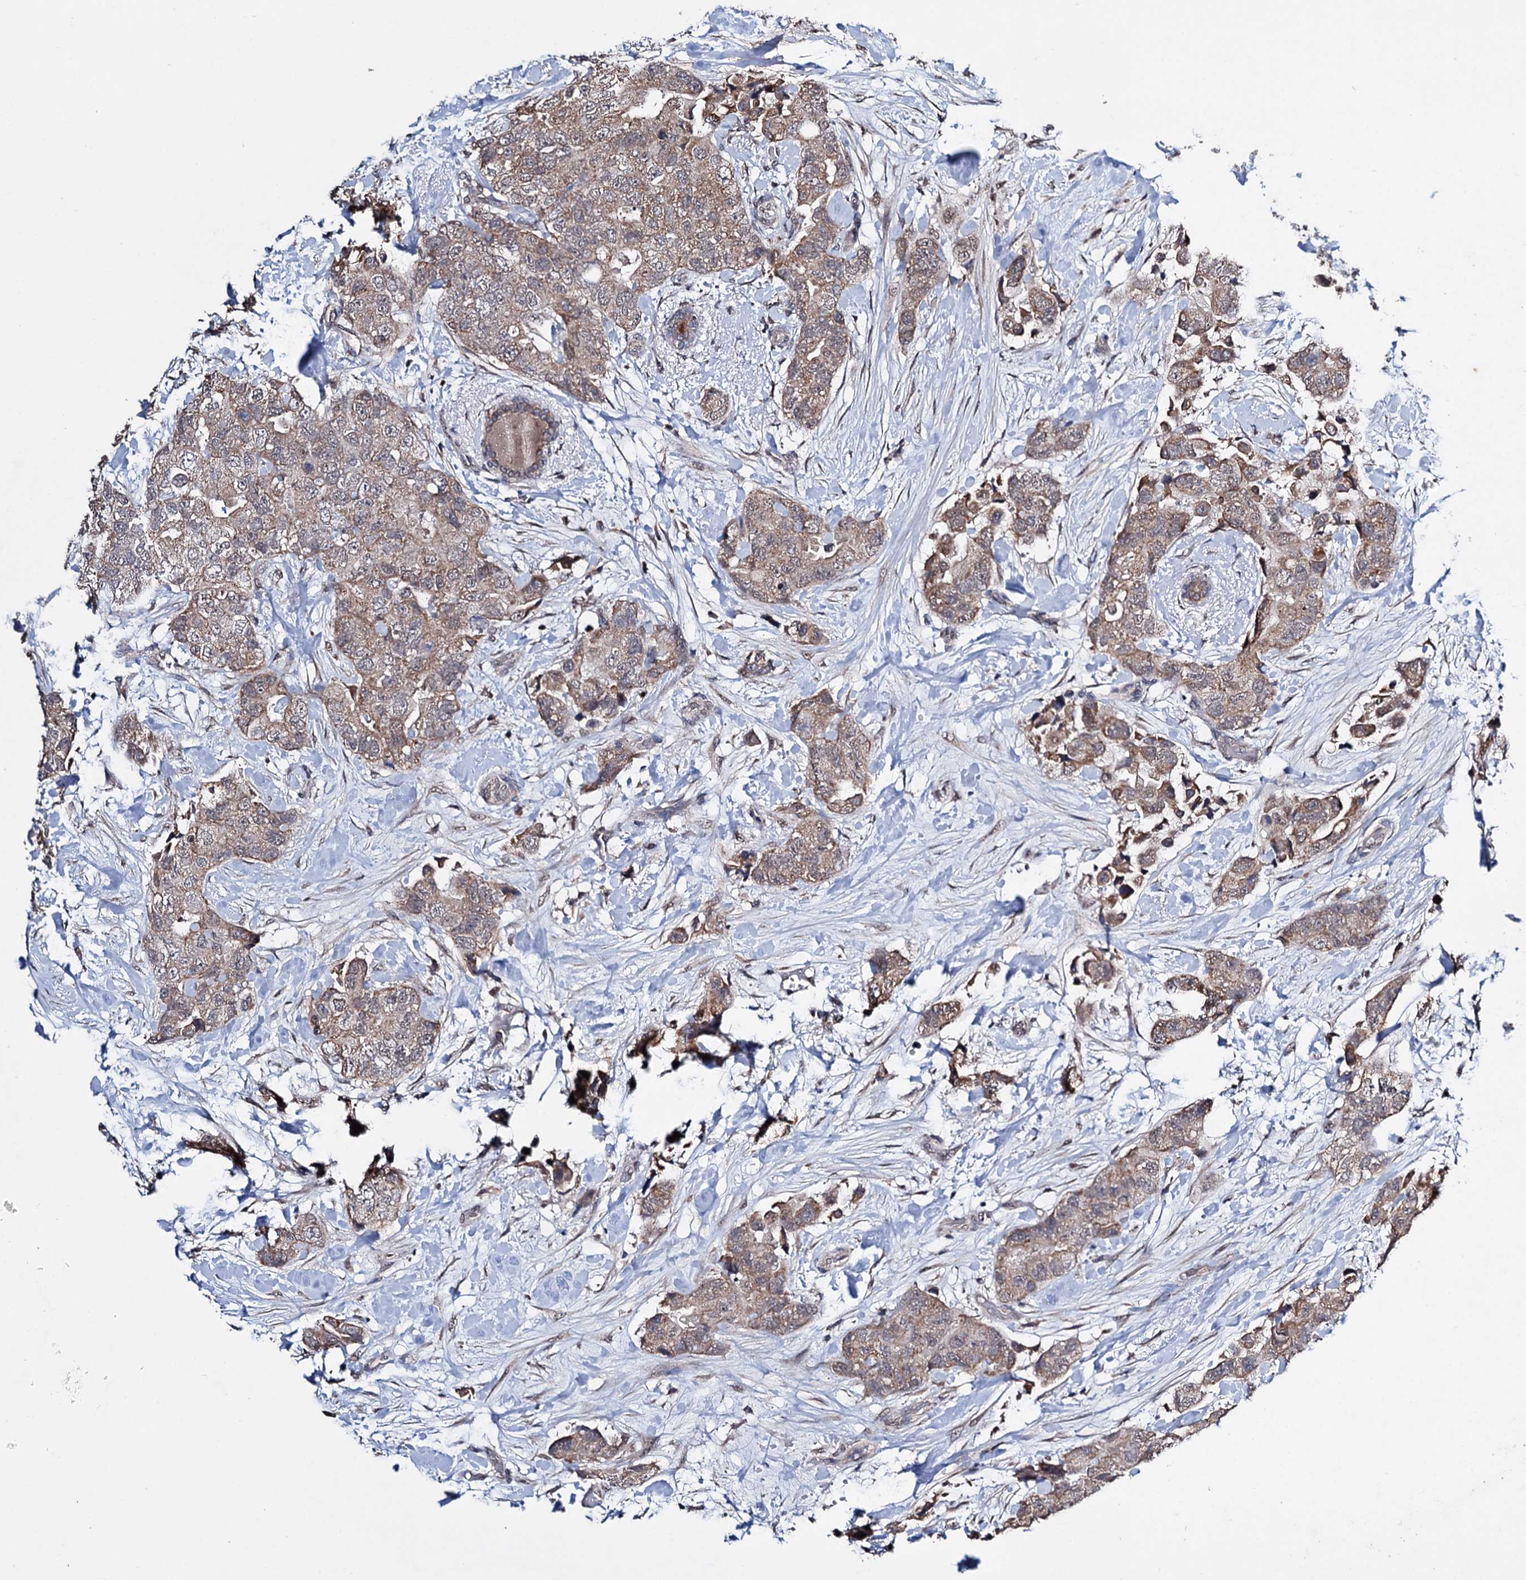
{"staining": {"intensity": "moderate", "quantity": ">75%", "location": "cytoplasmic/membranous"}, "tissue": "breast cancer", "cell_type": "Tumor cells", "image_type": "cancer", "snomed": [{"axis": "morphology", "description": "Duct carcinoma"}, {"axis": "topography", "description": "Breast"}], "caption": "The photomicrograph displays a brown stain indicating the presence of a protein in the cytoplasmic/membranous of tumor cells in invasive ductal carcinoma (breast). (IHC, brightfield microscopy, high magnification).", "gene": "CLPB", "patient": {"sex": "female", "age": 62}}